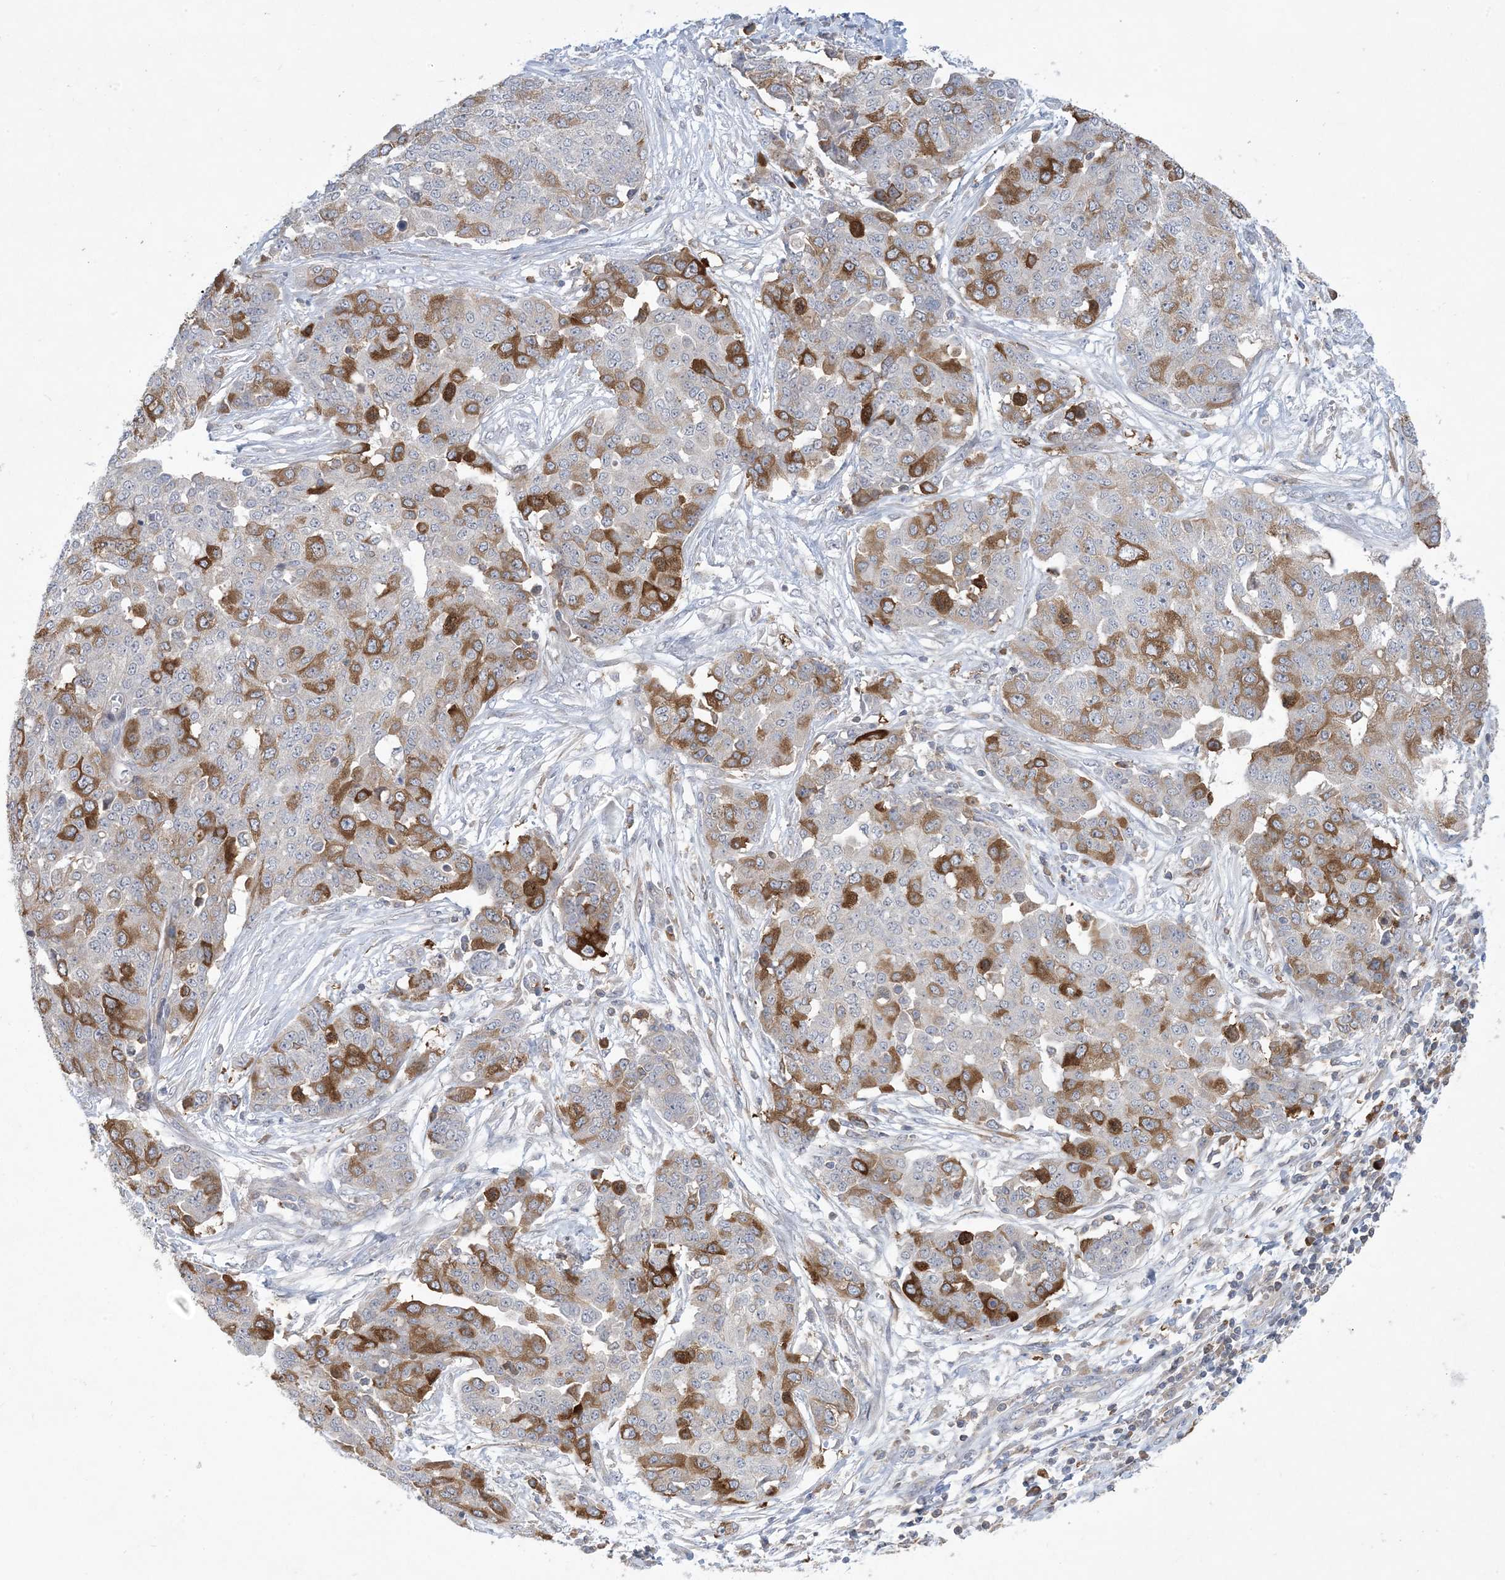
{"staining": {"intensity": "moderate", "quantity": "25%-75%", "location": "cytoplasmic/membranous"}, "tissue": "ovarian cancer", "cell_type": "Tumor cells", "image_type": "cancer", "snomed": [{"axis": "morphology", "description": "Cystadenocarcinoma, serous, NOS"}, {"axis": "topography", "description": "Soft tissue"}, {"axis": "topography", "description": "Ovary"}], "caption": "A high-resolution image shows IHC staining of ovarian cancer (serous cystadenocarcinoma), which demonstrates moderate cytoplasmic/membranous expression in approximately 25%-75% of tumor cells.", "gene": "AOC1", "patient": {"sex": "female", "age": 57}}